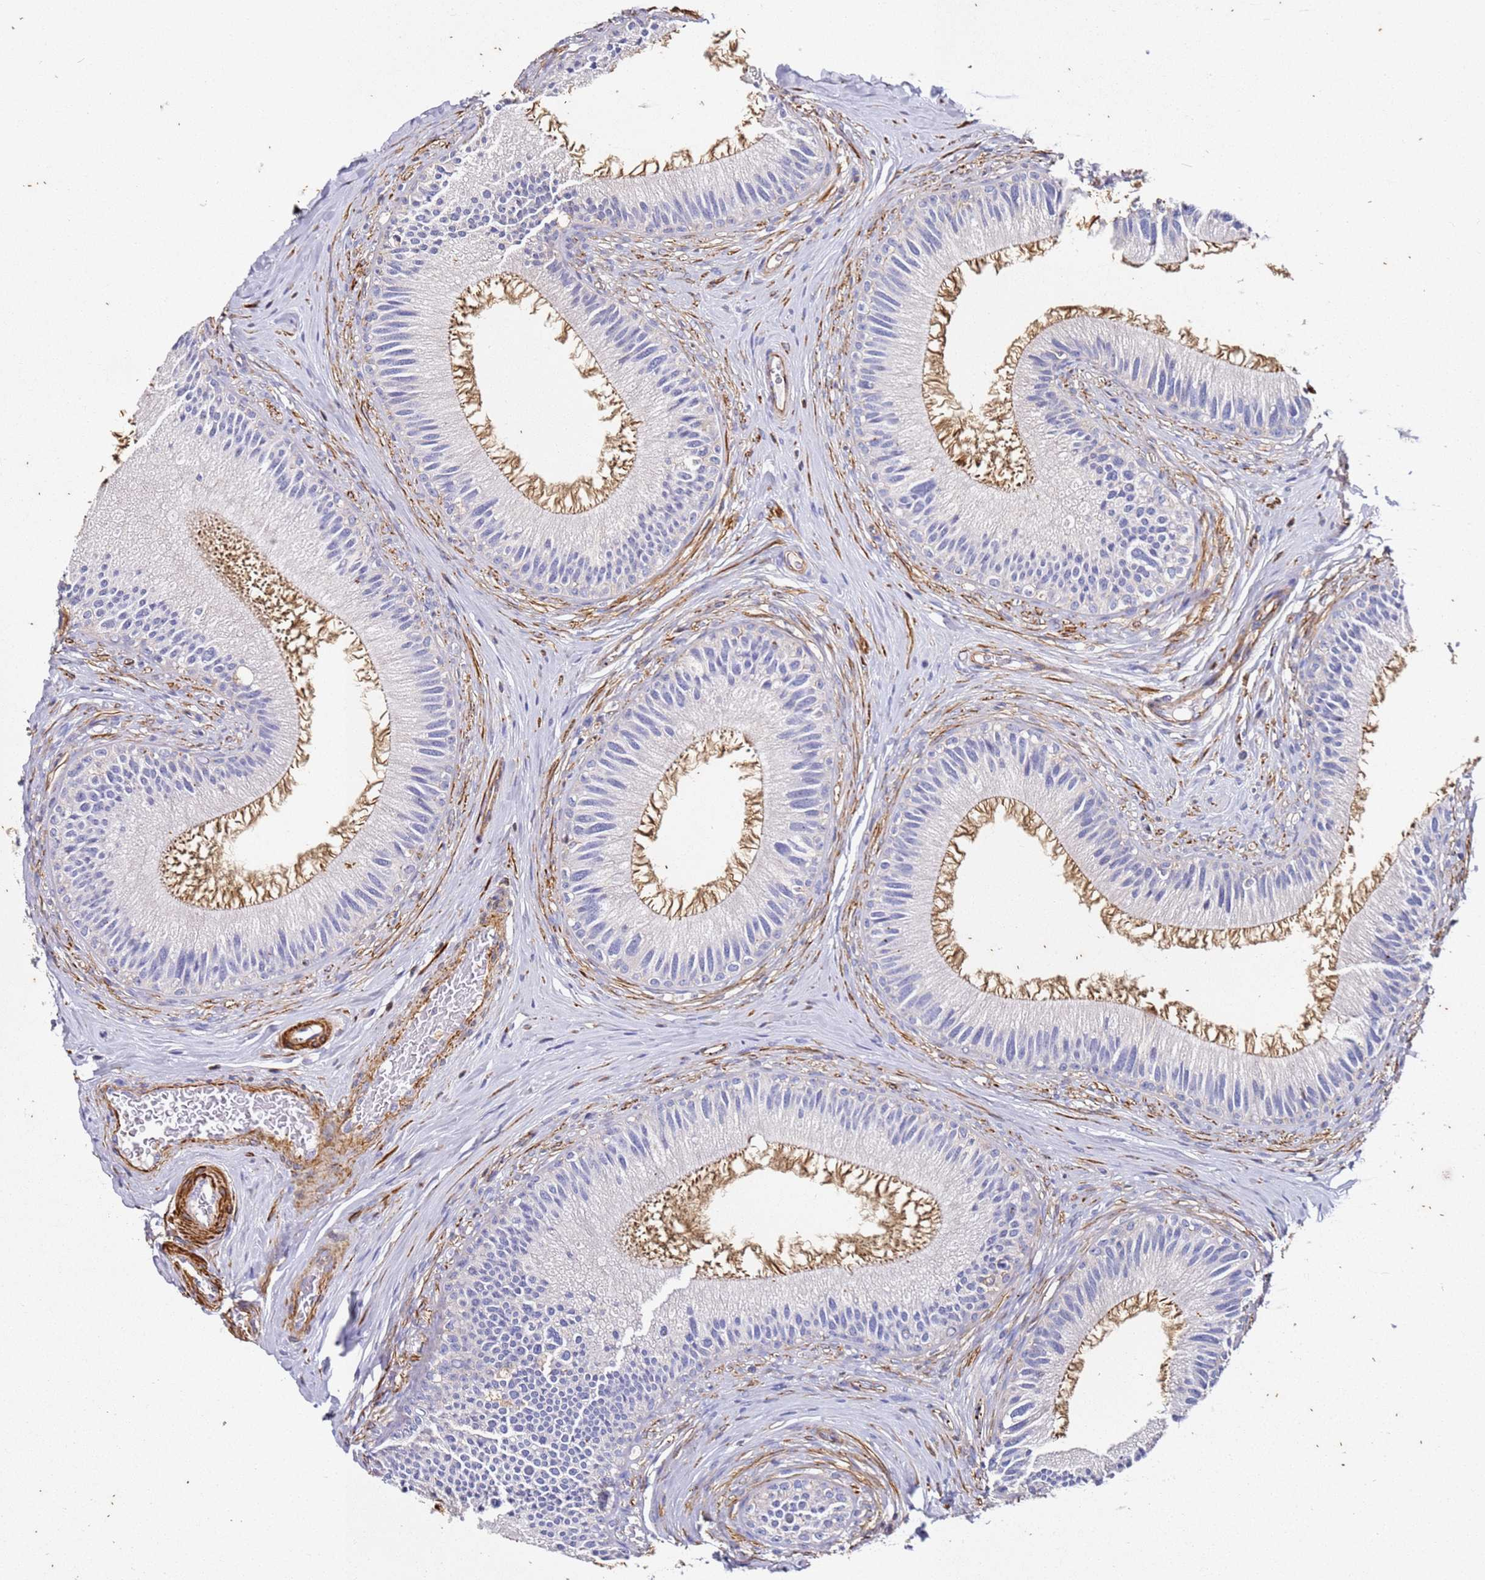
{"staining": {"intensity": "strong", "quantity": "25%-75%", "location": "cytoplasmic/membranous"}, "tissue": "epididymis", "cell_type": "Glandular cells", "image_type": "normal", "snomed": [{"axis": "morphology", "description": "Normal tissue, NOS"}, {"axis": "topography", "description": "Epididymis"}], "caption": "Immunohistochemistry staining of benign epididymis, which displays high levels of strong cytoplasmic/membranous positivity in approximately 25%-75% of glandular cells indicating strong cytoplasmic/membranous protein staining. The staining was performed using DAB (brown) for protein detection and nuclei were counterstained in hematoxylin (blue).", "gene": "ZNF671", "patient": {"sex": "male", "age": 27}}